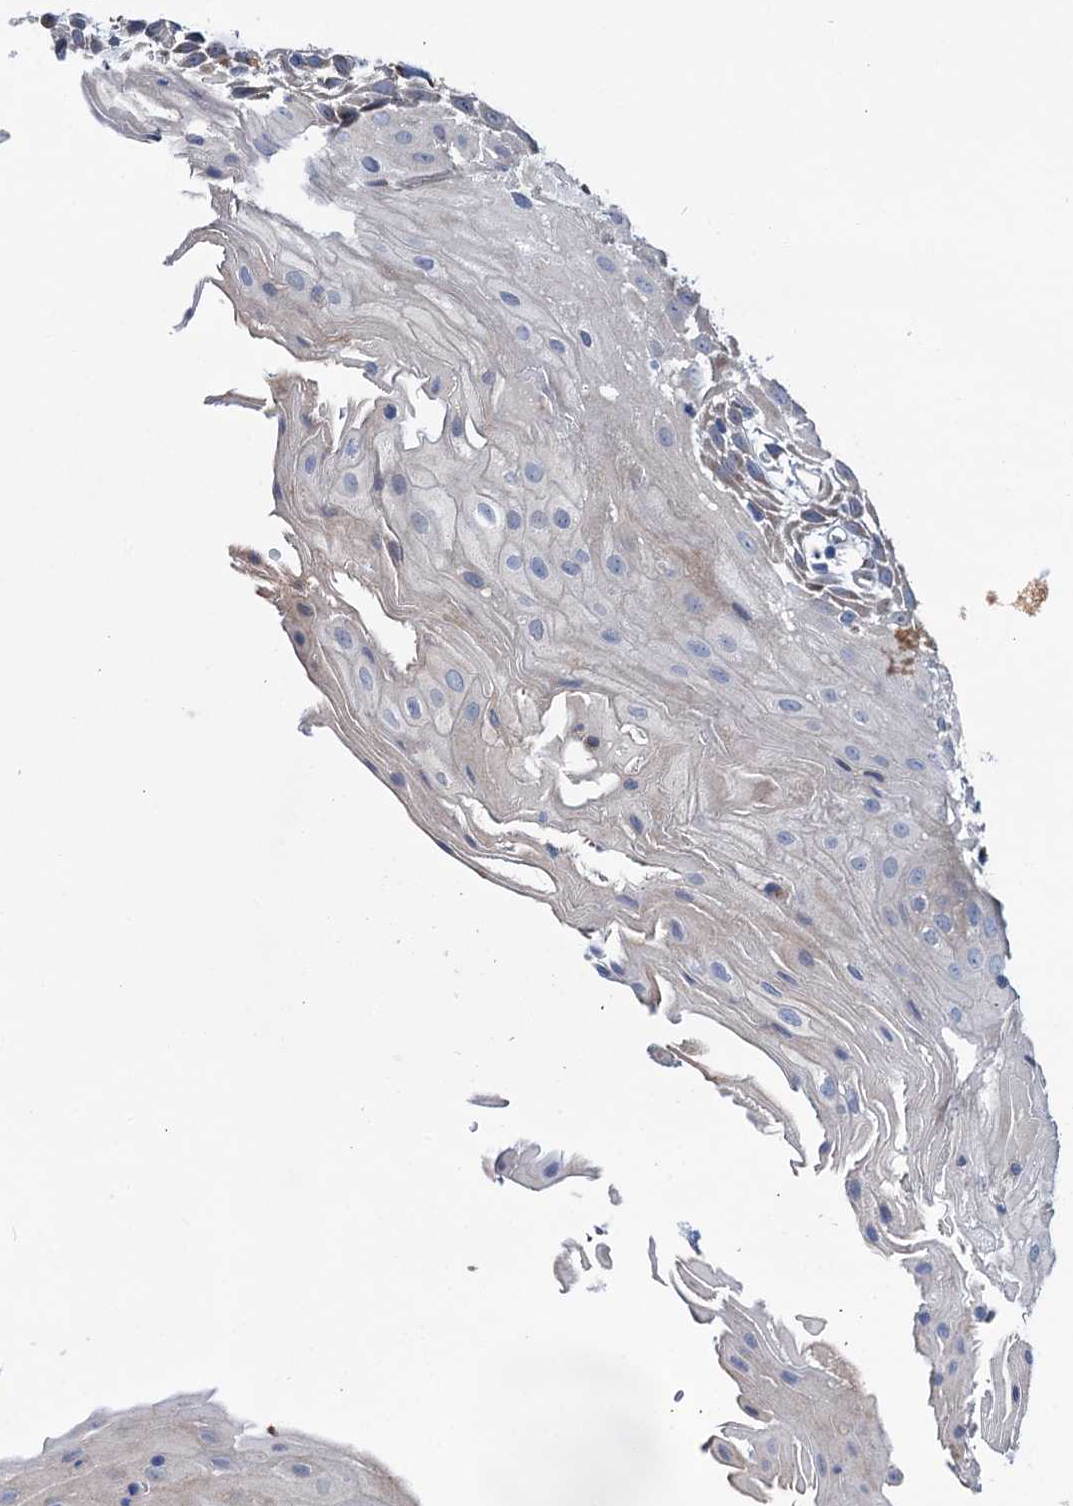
{"staining": {"intensity": "weak", "quantity": "<25%", "location": "cytoplasmic/membranous"}, "tissue": "oral mucosa", "cell_type": "Squamous epithelial cells", "image_type": "normal", "snomed": [{"axis": "morphology", "description": "Normal tissue, NOS"}, {"axis": "topography", "description": "Skeletal muscle"}, {"axis": "topography", "description": "Oral tissue"}, {"axis": "topography", "description": "Salivary gland"}, {"axis": "topography", "description": "Peripheral nerve tissue"}], "caption": "This is a photomicrograph of immunohistochemistry staining of unremarkable oral mucosa, which shows no staining in squamous epithelial cells.", "gene": "EYA4", "patient": {"sex": "male", "age": 54}}